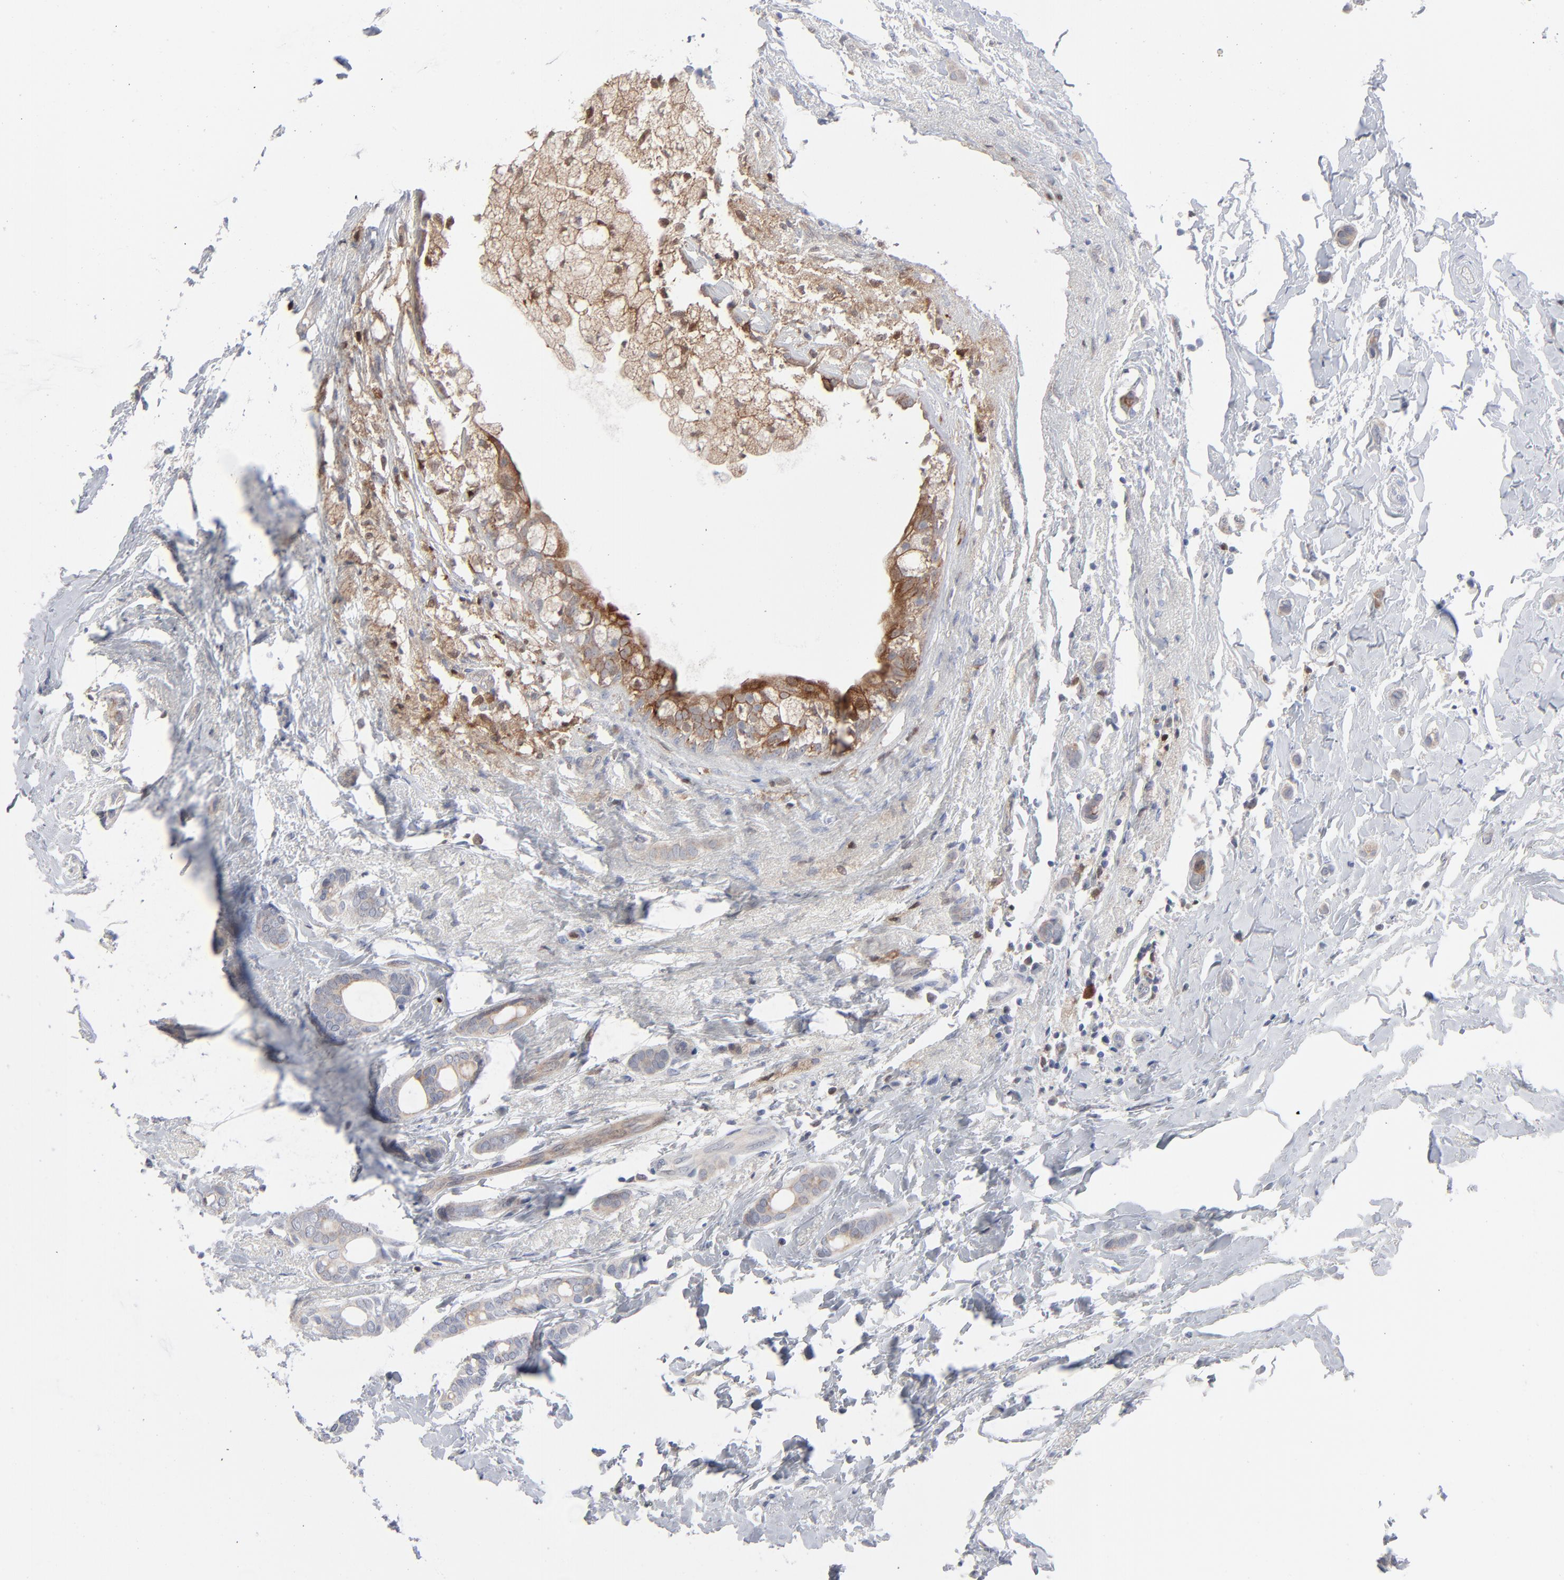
{"staining": {"intensity": "moderate", "quantity": "25%-75%", "location": "cytoplasmic/membranous"}, "tissue": "breast cancer", "cell_type": "Tumor cells", "image_type": "cancer", "snomed": [{"axis": "morphology", "description": "Duct carcinoma"}, {"axis": "topography", "description": "Breast"}], "caption": "Immunohistochemistry (IHC) staining of infiltrating ductal carcinoma (breast), which reveals medium levels of moderate cytoplasmic/membranous positivity in approximately 25%-75% of tumor cells indicating moderate cytoplasmic/membranous protein positivity. The staining was performed using DAB (brown) for protein detection and nuclei were counterstained in hematoxylin (blue).", "gene": "BID", "patient": {"sex": "female", "age": 54}}